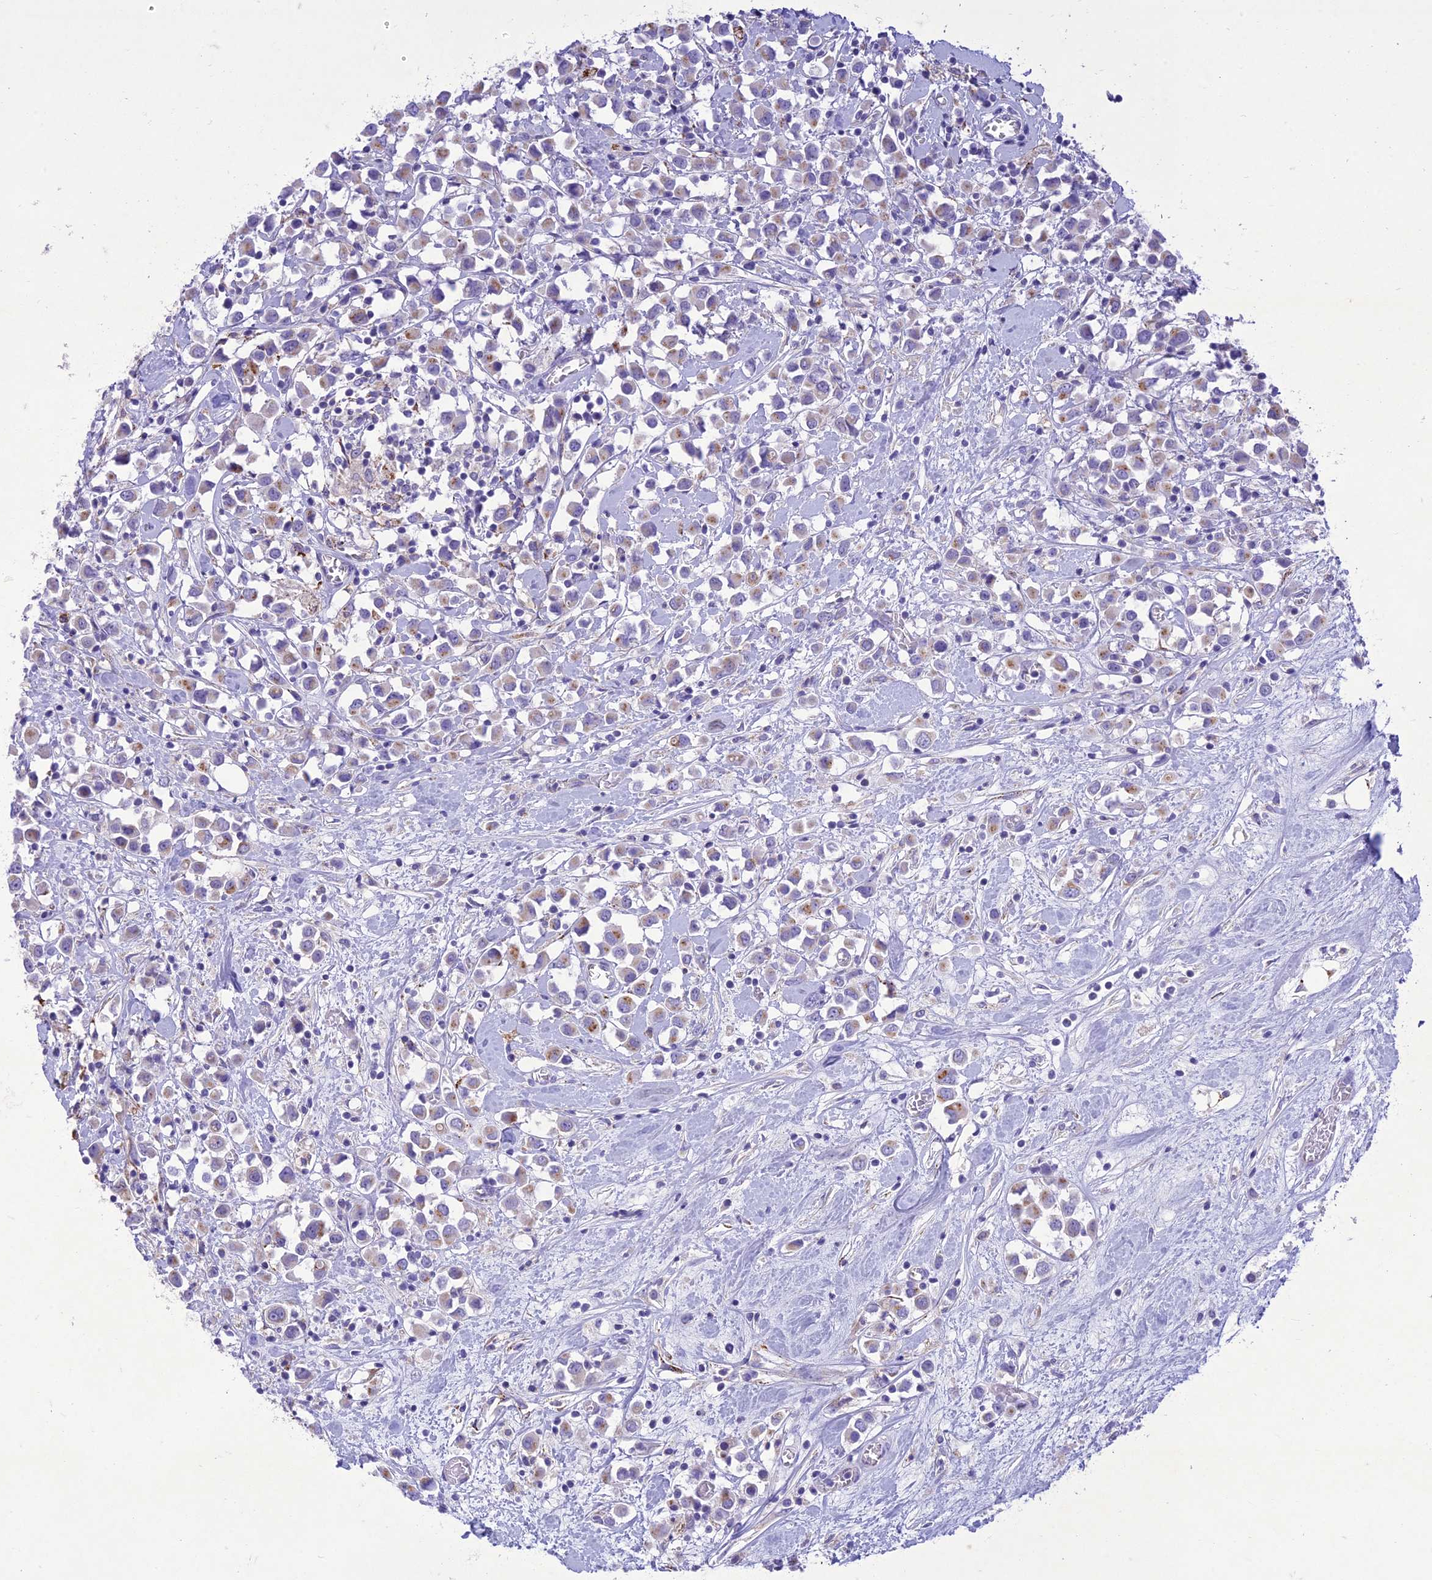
{"staining": {"intensity": "weak", "quantity": ">75%", "location": "cytoplasmic/membranous"}, "tissue": "breast cancer", "cell_type": "Tumor cells", "image_type": "cancer", "snomed": [{"axis": "morphology", "description": "Duct carcinoma"}, {"axis": "topography", "description": "Breast"}], "caption": "Protein staining of invasive ductal carcinoma (breast) tissue shows weak cytoplasmic/membranous expression in about >75% of tumor cells. (Stains: DAB (3,3'-diaminobenzidine) in brown, nuclei in blue, Microscopy: brightfield microscopy at high magnification).", "gene": "SLC13A5", "patient": {"sex": "female", "age": 61}}